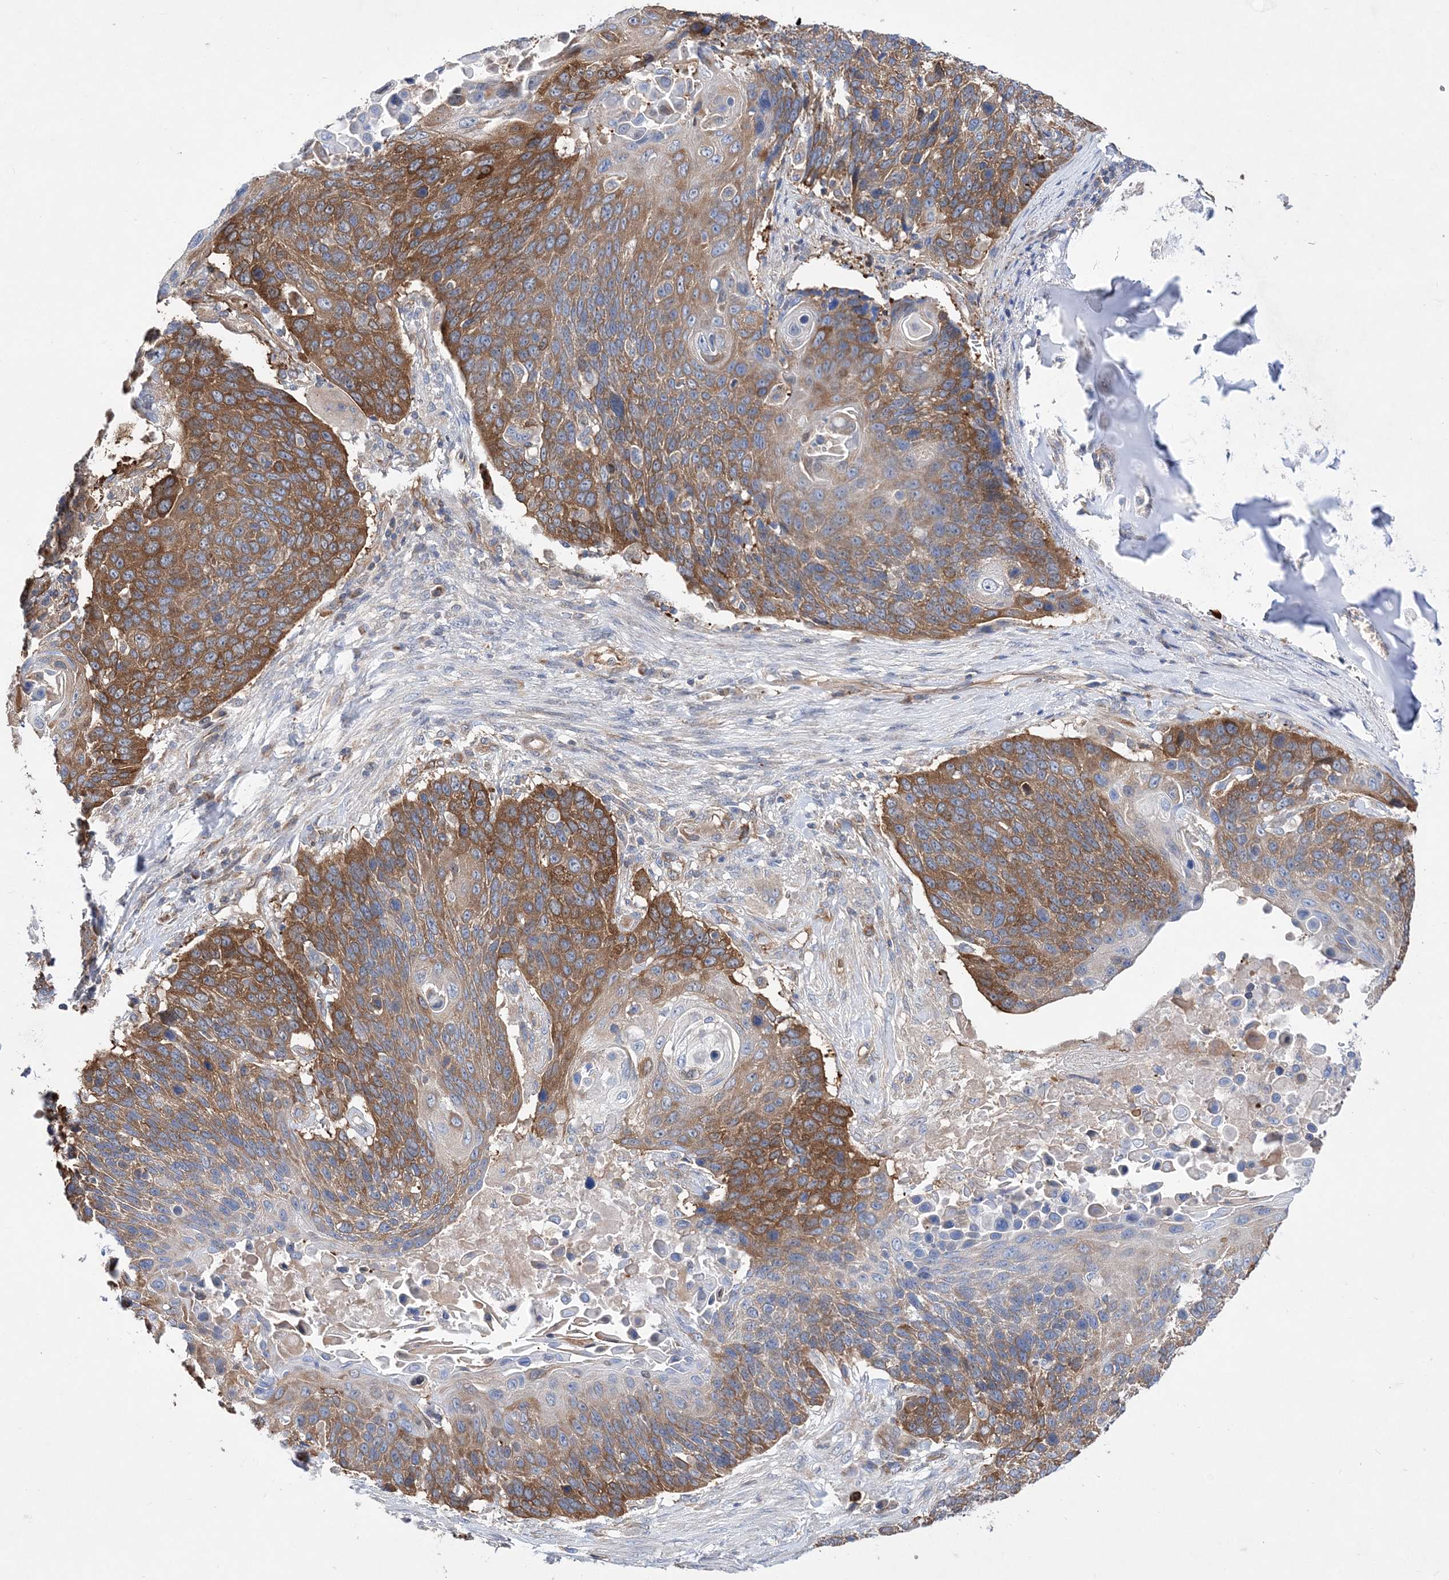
{"staining": {"intensity": "strong", "quantity": "25%-75%", "location": "cytoplasmic/membranous"}, "tissue": "lung cancer", "cell_type": "Tumor cells", "image_type": "cancer", "snomed": [{"axis": "morphology", "description": "Squamous cell carcinoma, NOS"}, {"axis": "topography", "description": "Lung"}], "caption": "Lung squamous cell carcinoma tissue reveals strong cytoplasmic/membranous positivity in approximately 25%-75% of tumor cells, visualized by immunohistochemistry. The staining was performed using DAB, with brown indicating positive protein expression. Nuclei are stained blue with hematoxylin.", "gene": "JKAMP", "patient": {"sex": "male", "age": 66}}